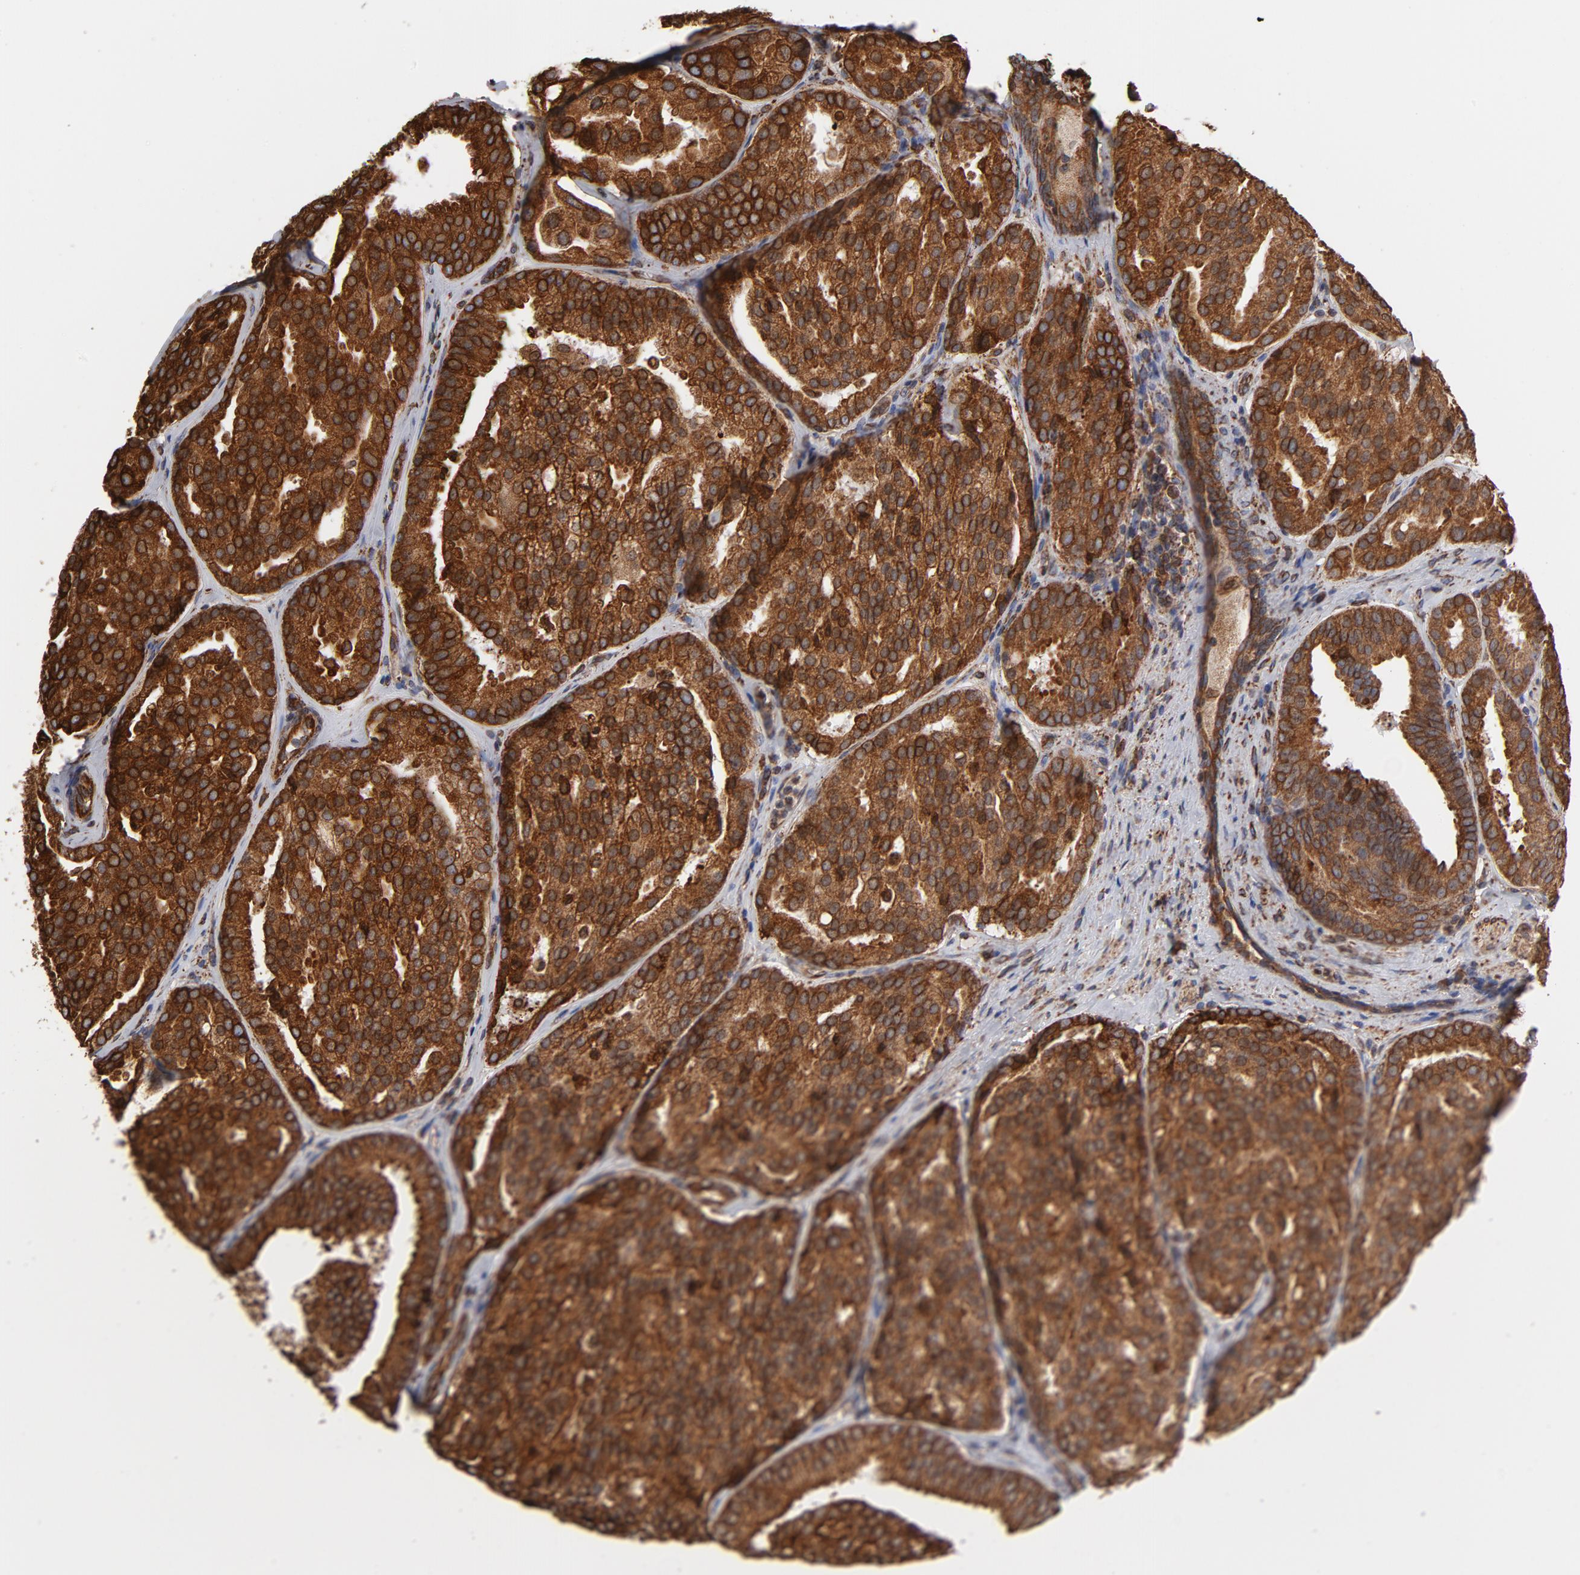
{"staining": {"intensity": "strong", "quantity": ">75%", "location": "cytoplasmic/membranous"}, "tissue": "prostate cancer", "cell_type": "Tumor cells", "image_type": "cancer", "snomed": [{"axis": "morphology", "description": "Adenocarcinoma, High grade"}, {"axis": "topography", "description": "Prostate"}], "caption": "DAB (3,3'-diaminobenzidine) immunohistochemical staining of prostate cancer (adenocarcinoma (high-grade)) exhibits strong cytoplasmic/membranous protein staining in about >75% of tumor cells.", "gene": "CANX", "patient": {"sex": "male", "age": 64}}